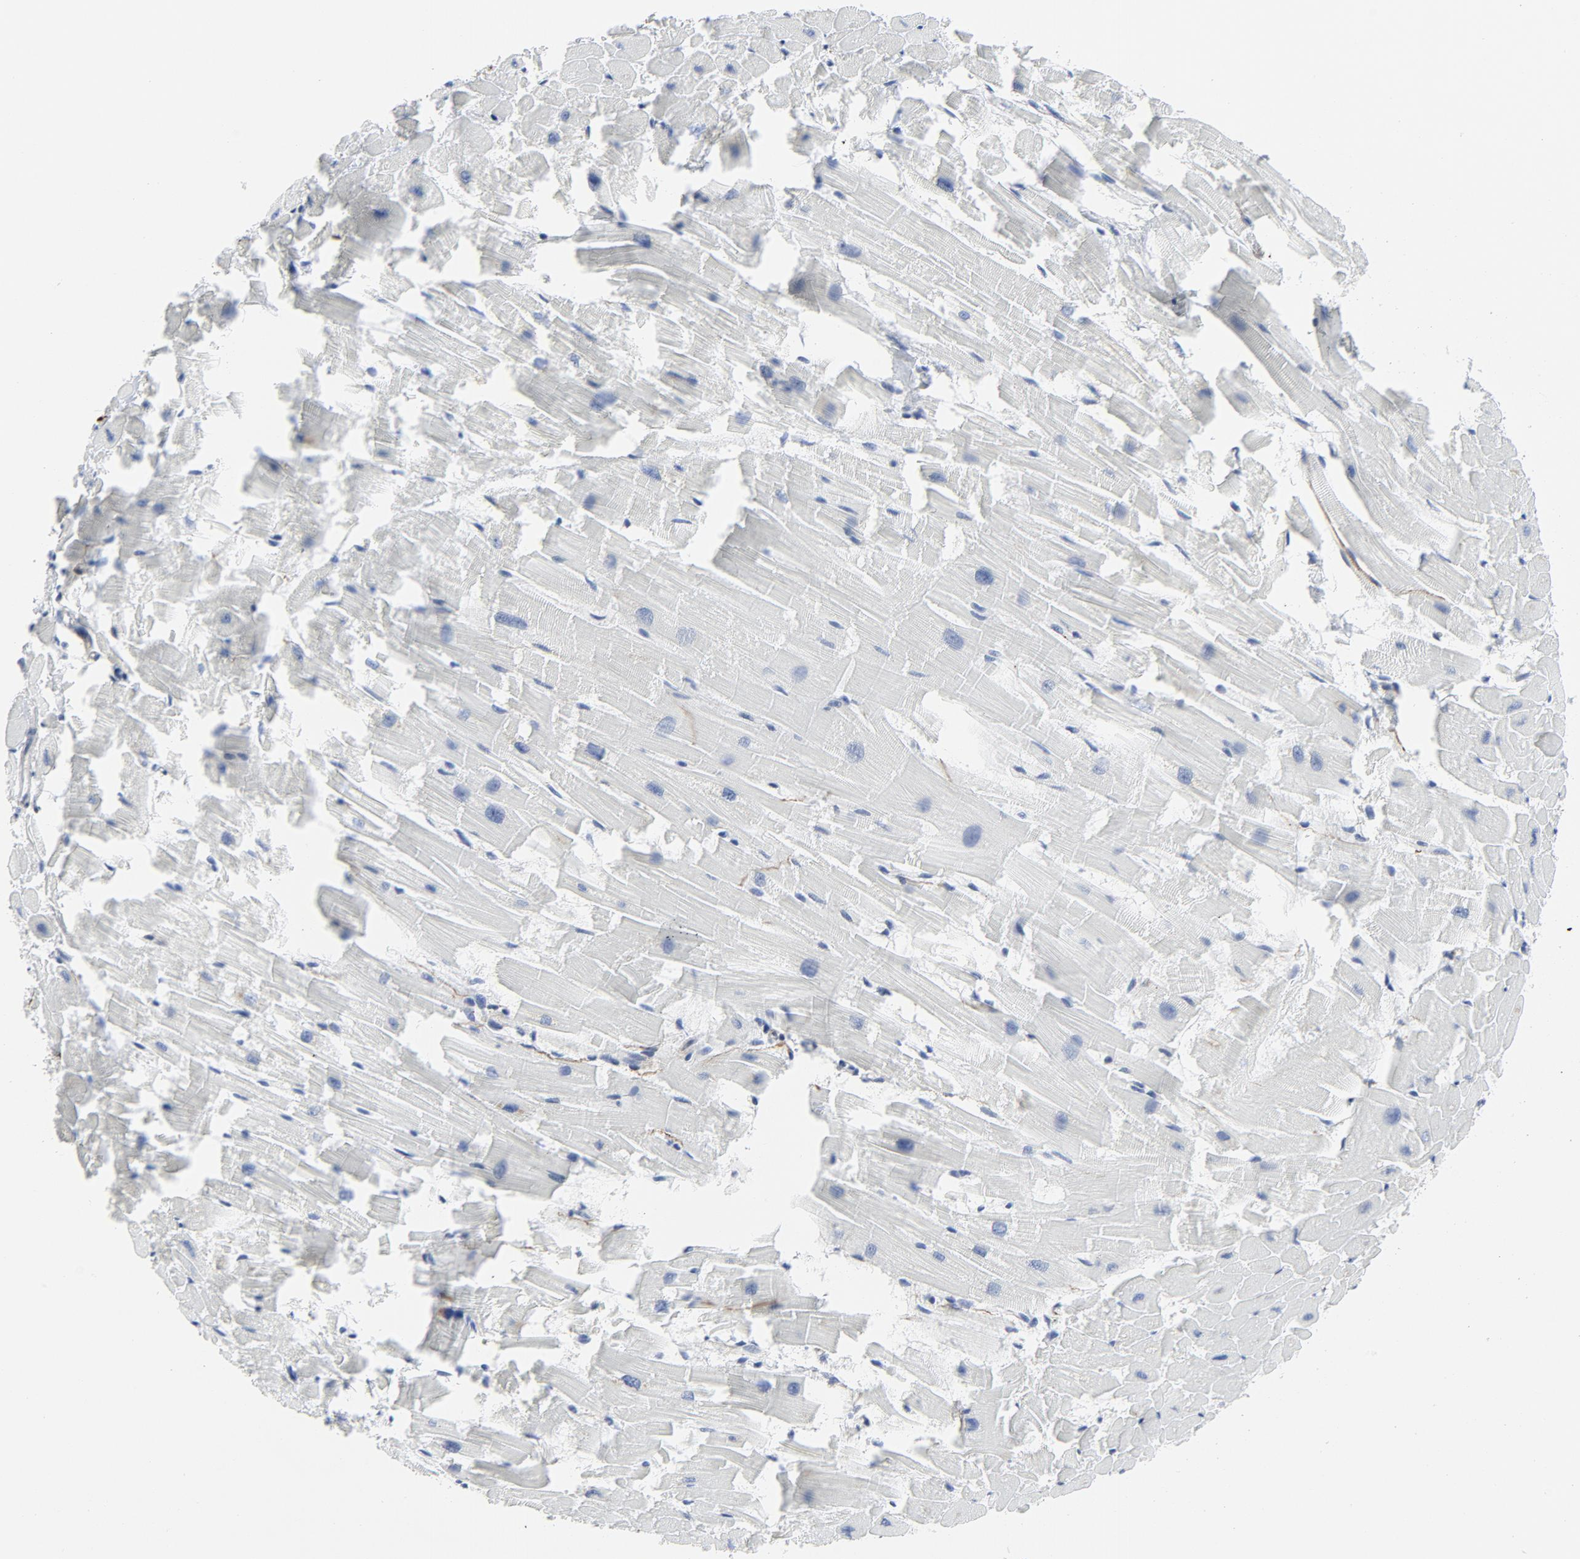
{"staining": {"intensity": "negative", "quantity": "none", "location": "none"}, "tissue": "heart muscle", "cell_type": "Cardiomyocytes", "image_type": "normal", "snomed": [{"axis": "morphology", "description": "Normal tissue, NOS"}, {"axis": "topography", "description": "Heart"}], "caption": "Immunohistochemistry histopathology image of unremarkable heart muscle: heart muscle stained with DAB shows no significant protein expression in cardiomyocytes.", "gene": "TUBB1", "patient": {"sex": "female", "age": 19}}